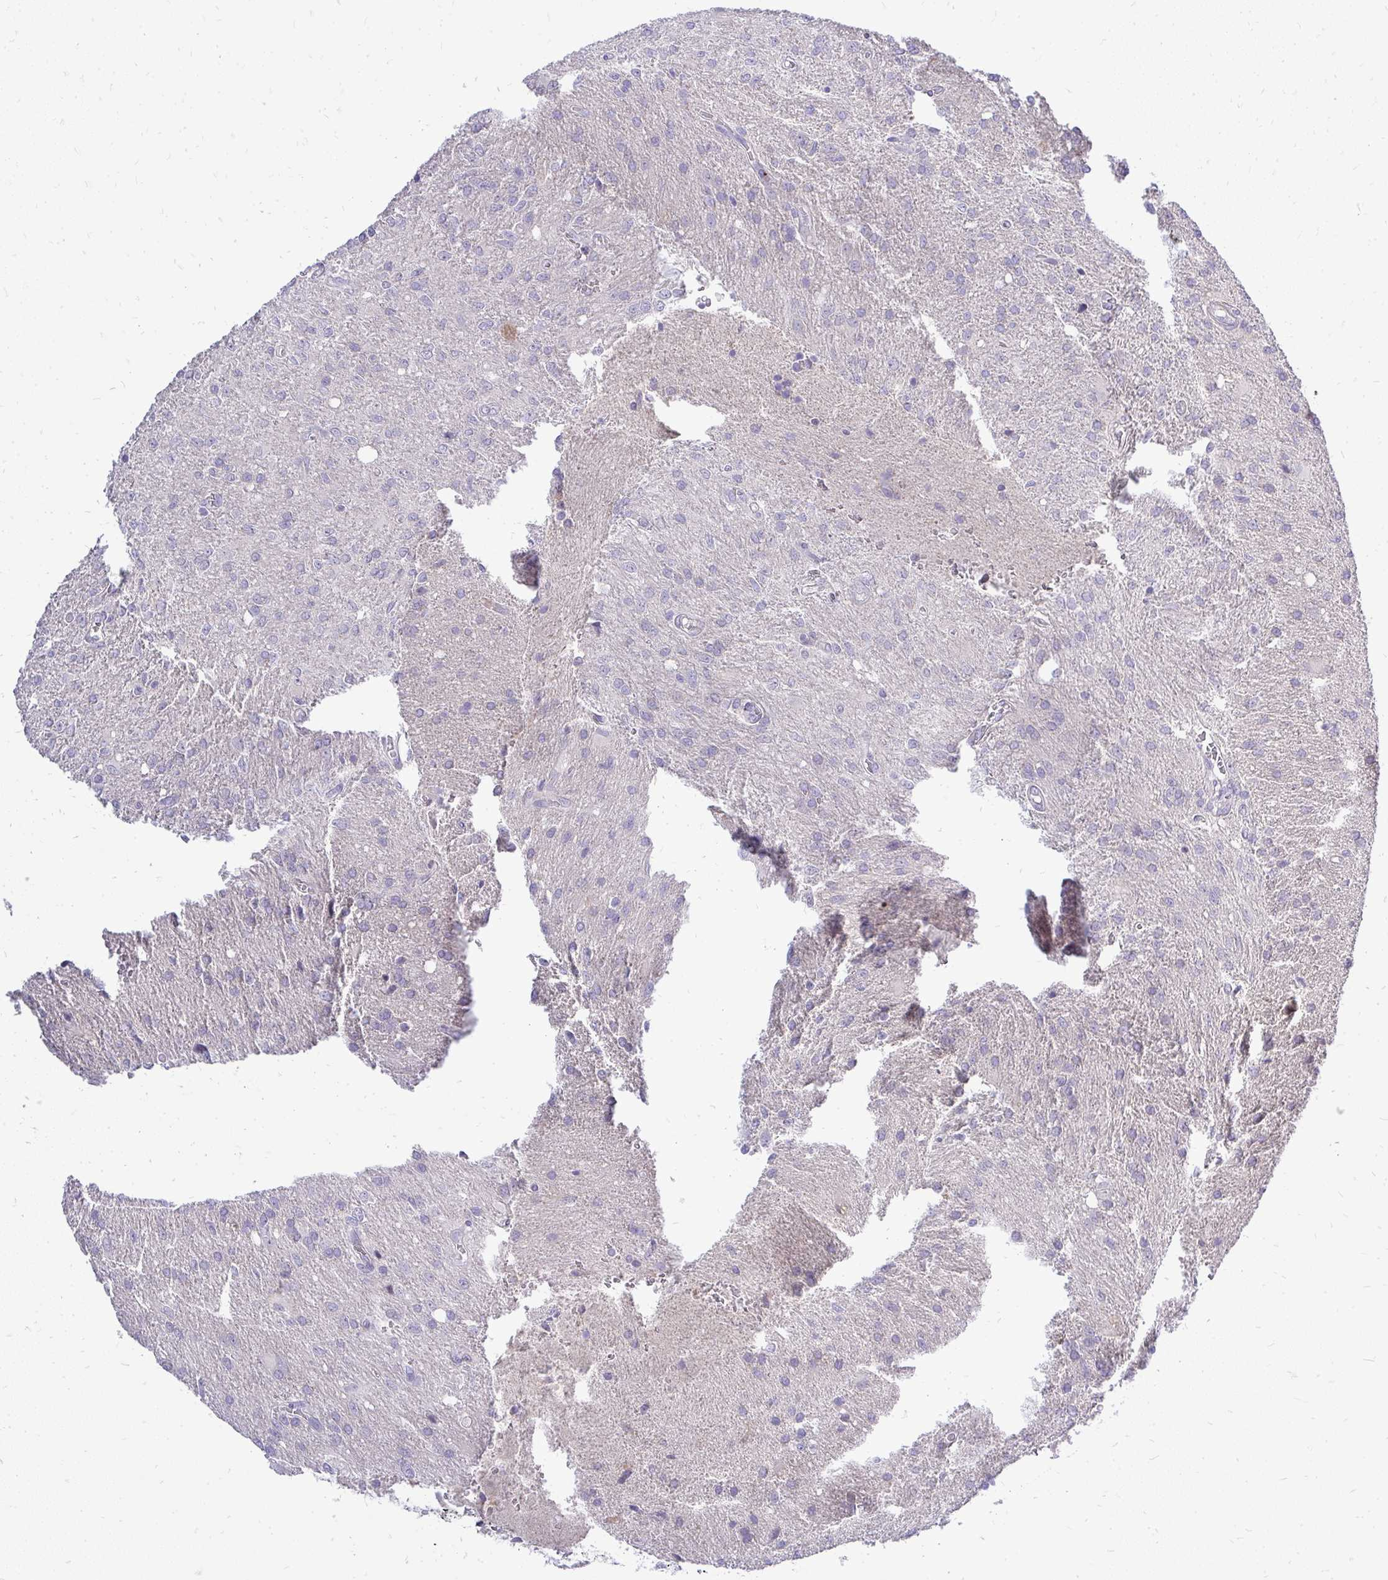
{"staining": {"intensity": "negative", "quantity": "none", "location": "none"}, "tissue": "glioma", "cell_type": "Tumor cells", "image_type": "cancer", "snomed": [{"axis": "morphology", "description": "Glioma, malignant, Low grade"}, {"axis": "topography", "description": "Brain"}], "caption": "DAB immunohistochemical staining of human glioma reveals no significant staining in tumor cells. Nuclei are stained in blue.", "gene": "OR8D1", "patient": {"sex": "male", "age": 66}}